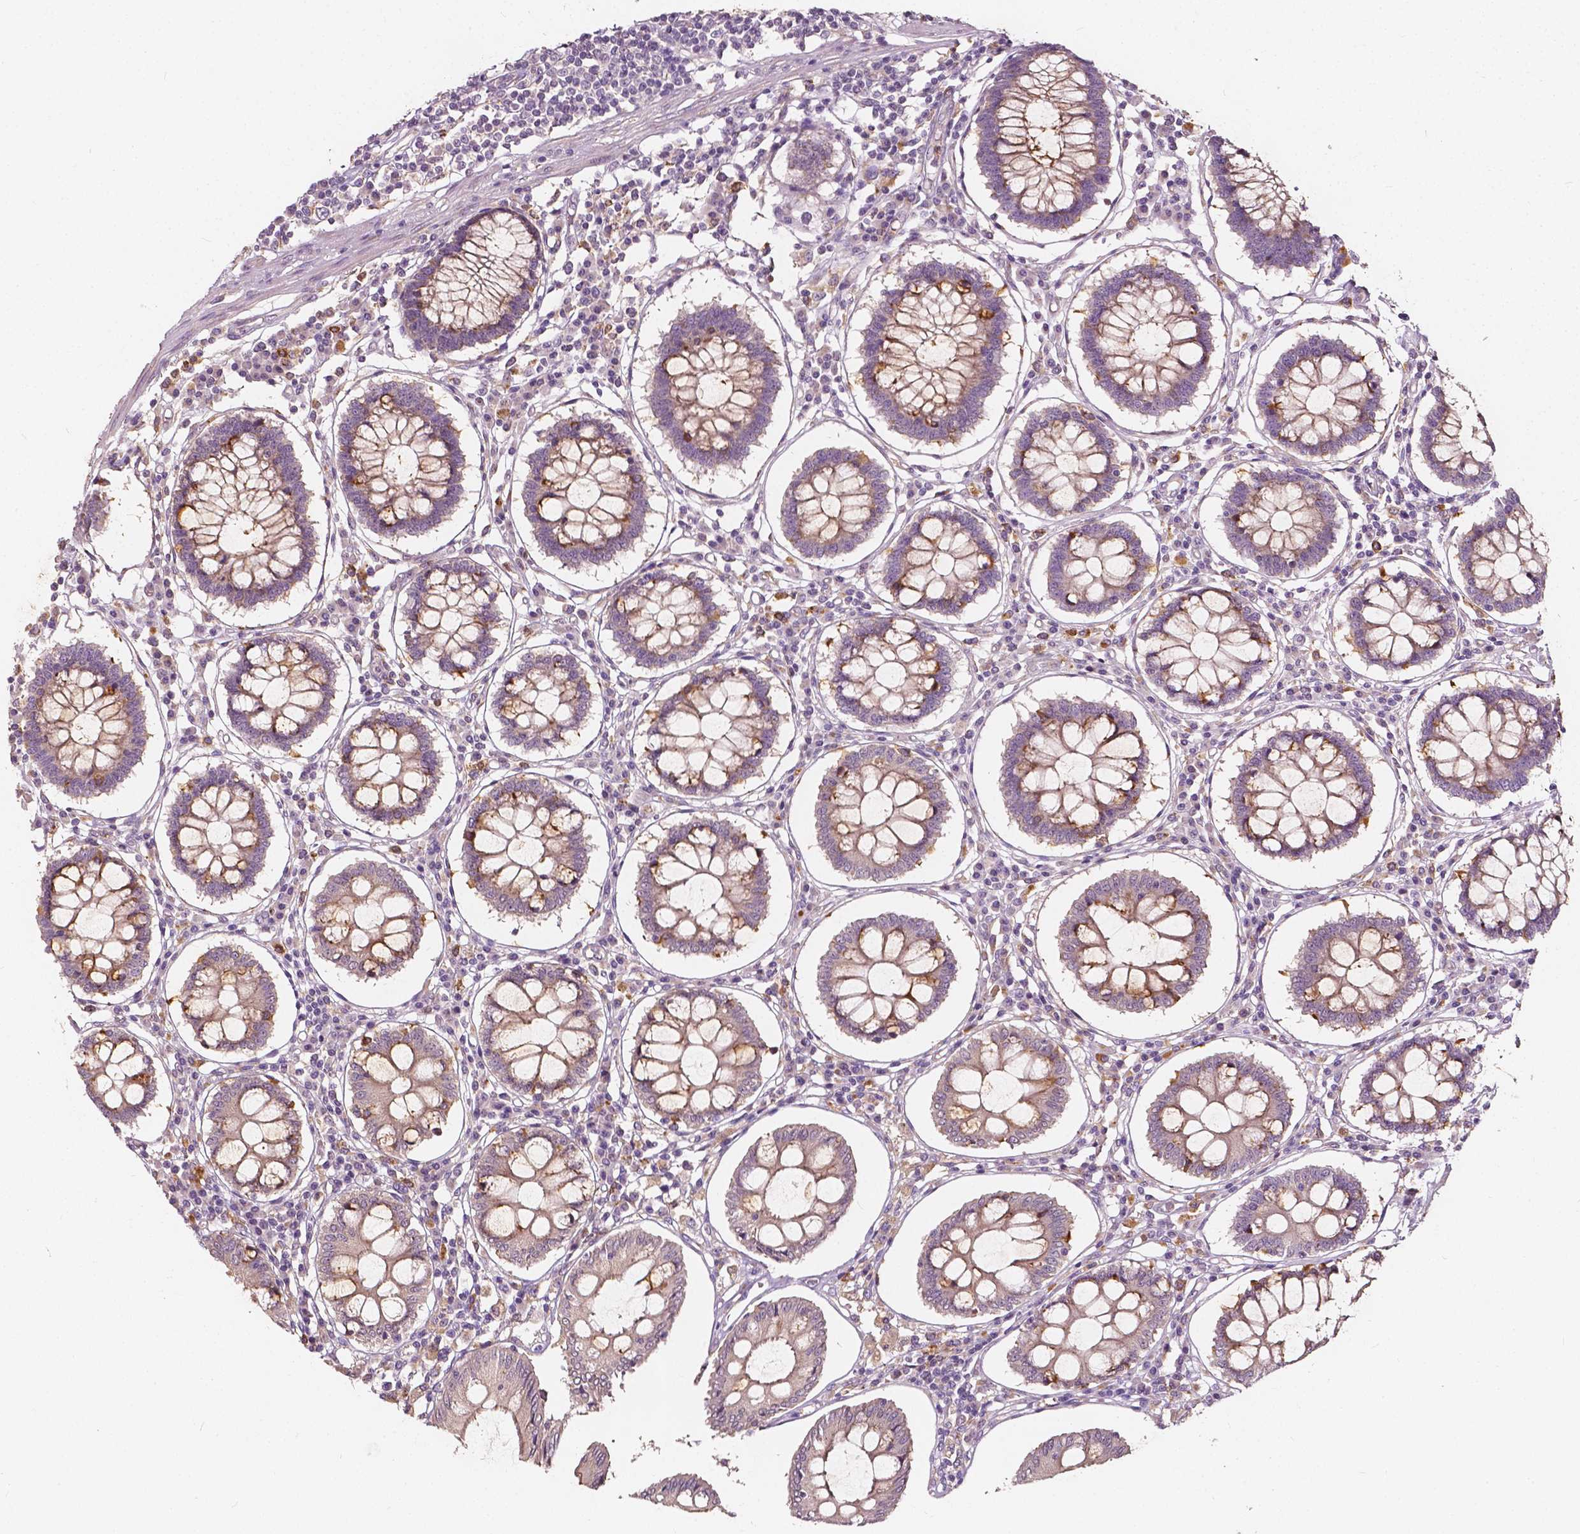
{"staining": {"intensity": "negative", "quantity": "none", "location": "none"}, "tissue": "colon", "cell_type": "Endothelial cells", "image_type": "normal", "snomed": [{"axis": "morphology", "description": "Normal tissue, NOS"}, {"axis": "morphology", "description": "Adenocarcinoma, NOS"}, {"axis": "topography", "description": "Colon"}], "caption": "The micrograph demonstrates no staining of endothelial cells in unremarkable colon.", "gene": "NPC1L1", "patient": {"sex": "male", "age": 83}}